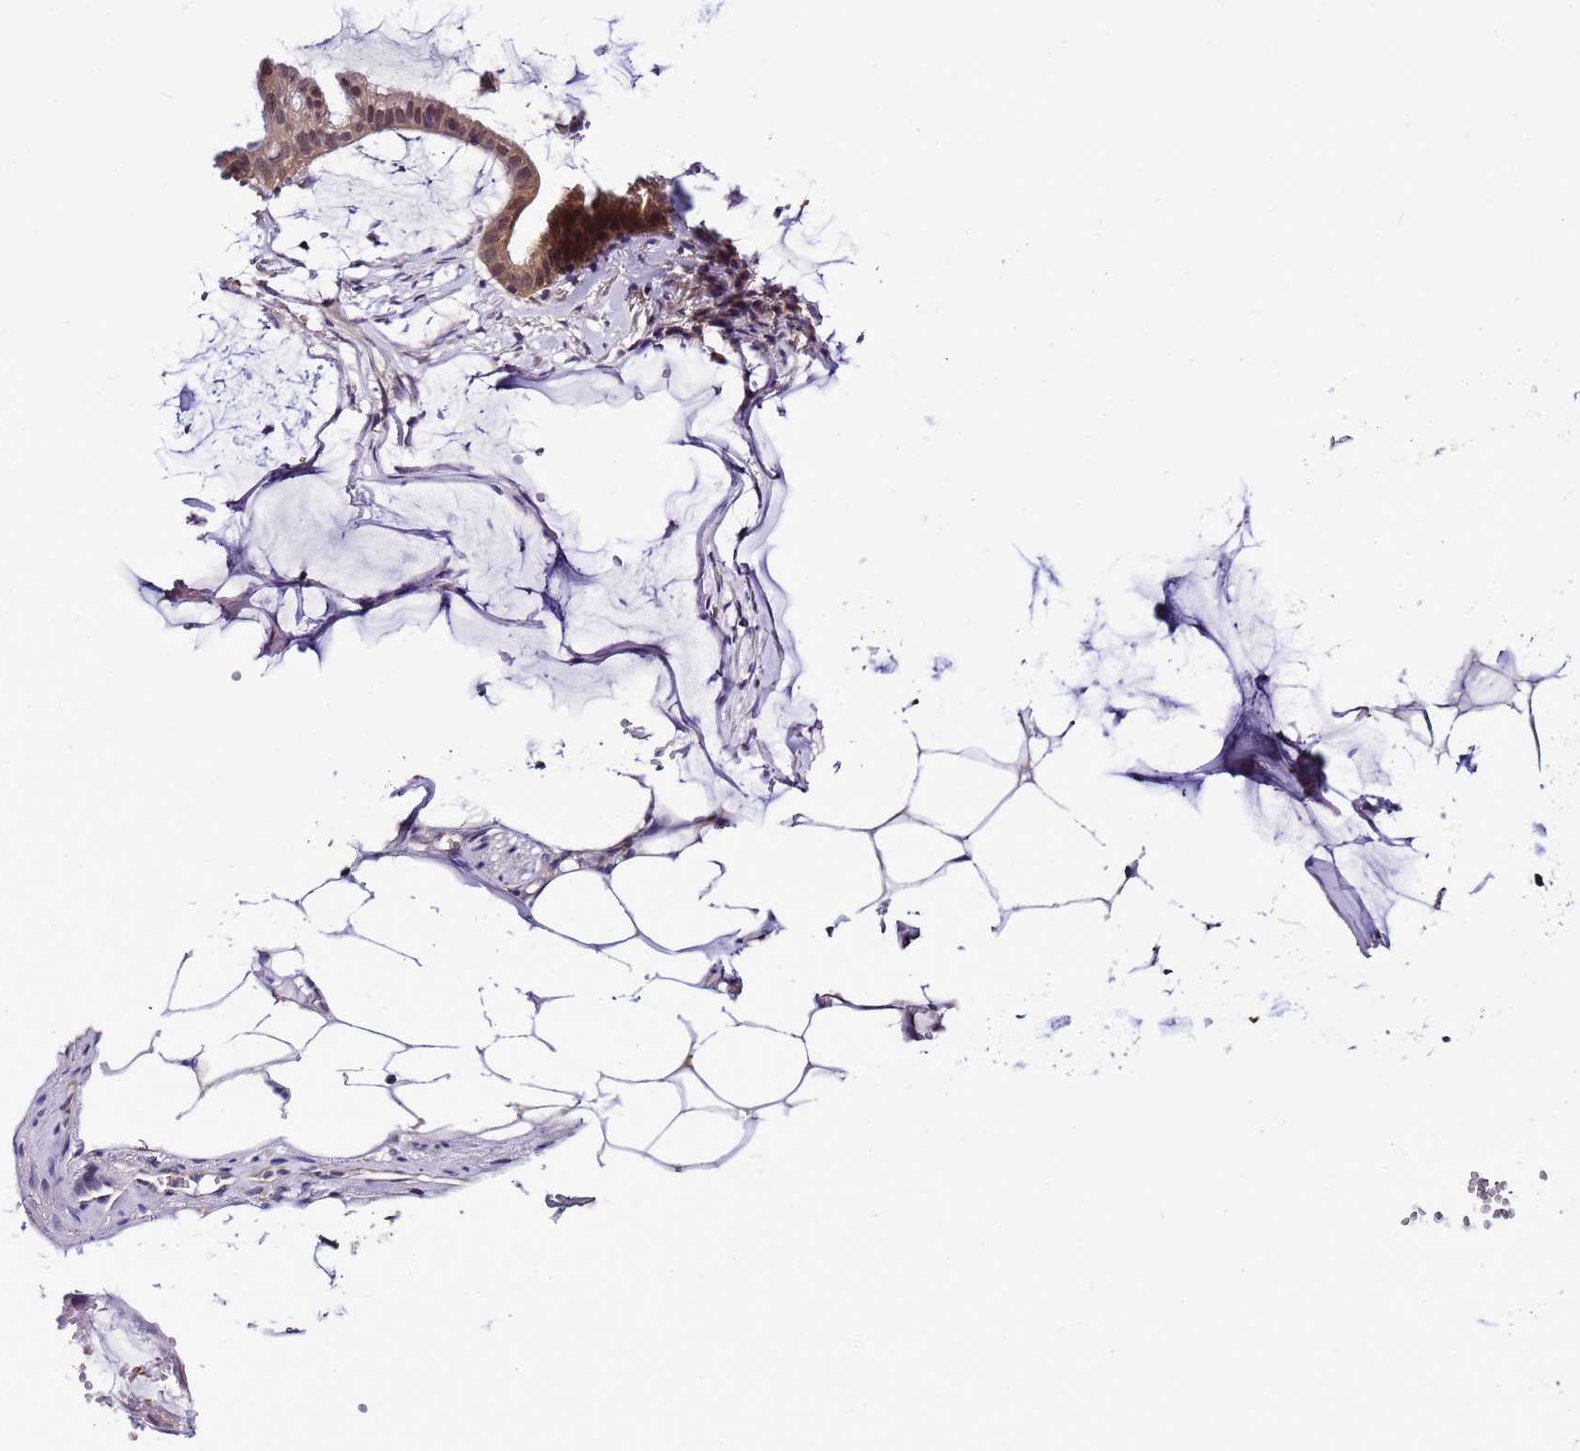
{"staining": {"intensity": "moderate", "quantity": ">75%", "location": "cytoplasmic/membranous,nuclear"}, "tissue": "ovarian cancer", "cell_type": "Tumor cells", "image_type": "cancer", "snomed": [{"axis": "morphology", "description": "Cystadenocarcinoma, mucinous, NOS"}, {"axis": "topography", "description": "Ovary"}], "caption": "Tumor cells demonstrate moderate cytoplasmic/membranous and nuclear positivity in approximately >75% of cells in ovarian cancer. (DAB IHC, brown staining for protein, blue staining for nuclei).", "gene": "DDI2", "patient": {"sex": "female", "age": 73}}